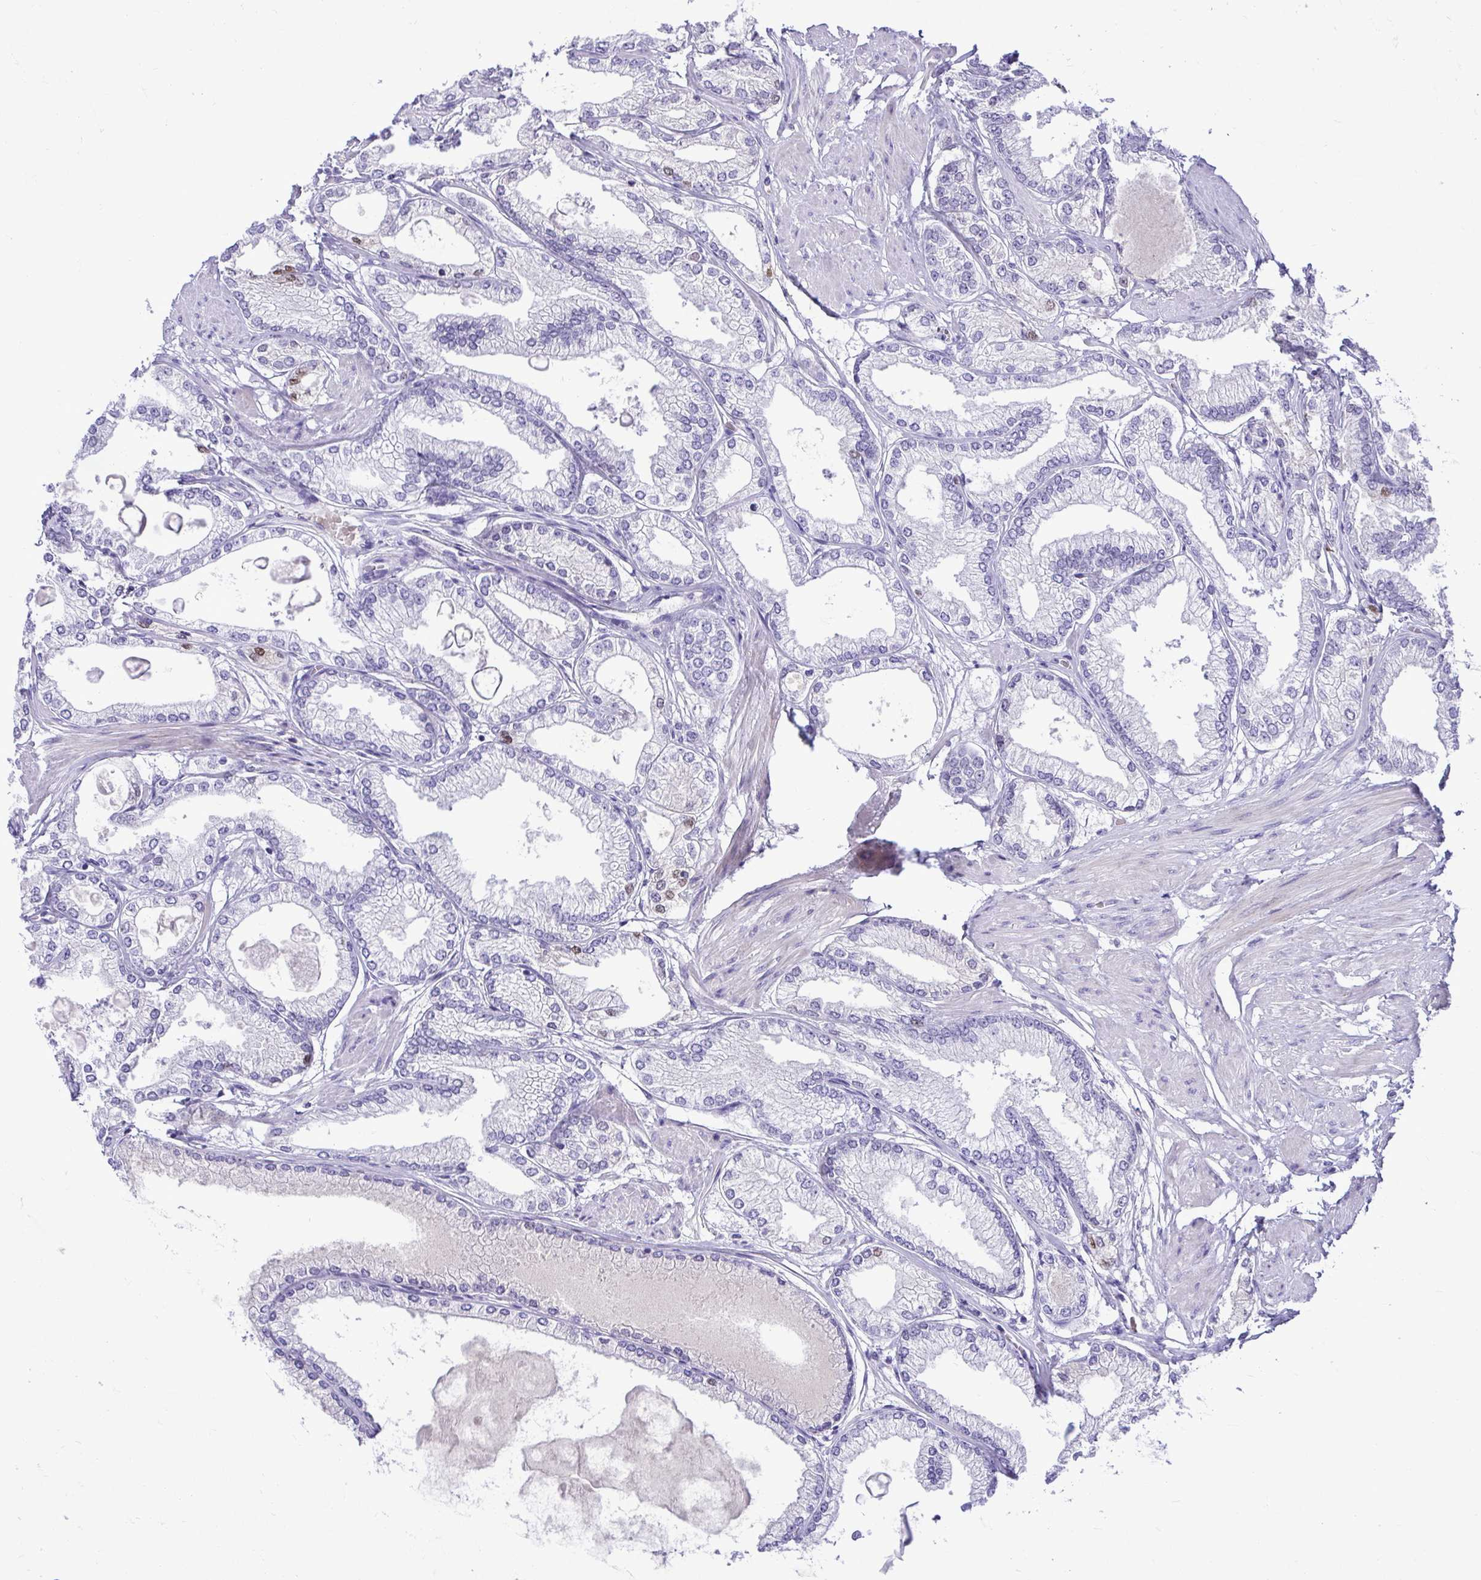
{"staining": {"intensity": "negative", "quantity": "none", "location": "none"}, "tissue": "prostate cancer", "cell_type": "Tumor cells", "image_type": "cancer", "snomed": [{"axis": "morphology", "description": "Adenocarcinoma, High grade"}, {"axis": "topography", "description": "Prostate"}], "caption": "Immunohistochemical staining of adenocarcinoma (high-grade) (prostate) shows no significant staining in tumor cells.", "gene": "CDC20", "patient": {"sex": "male", "age": 68}}